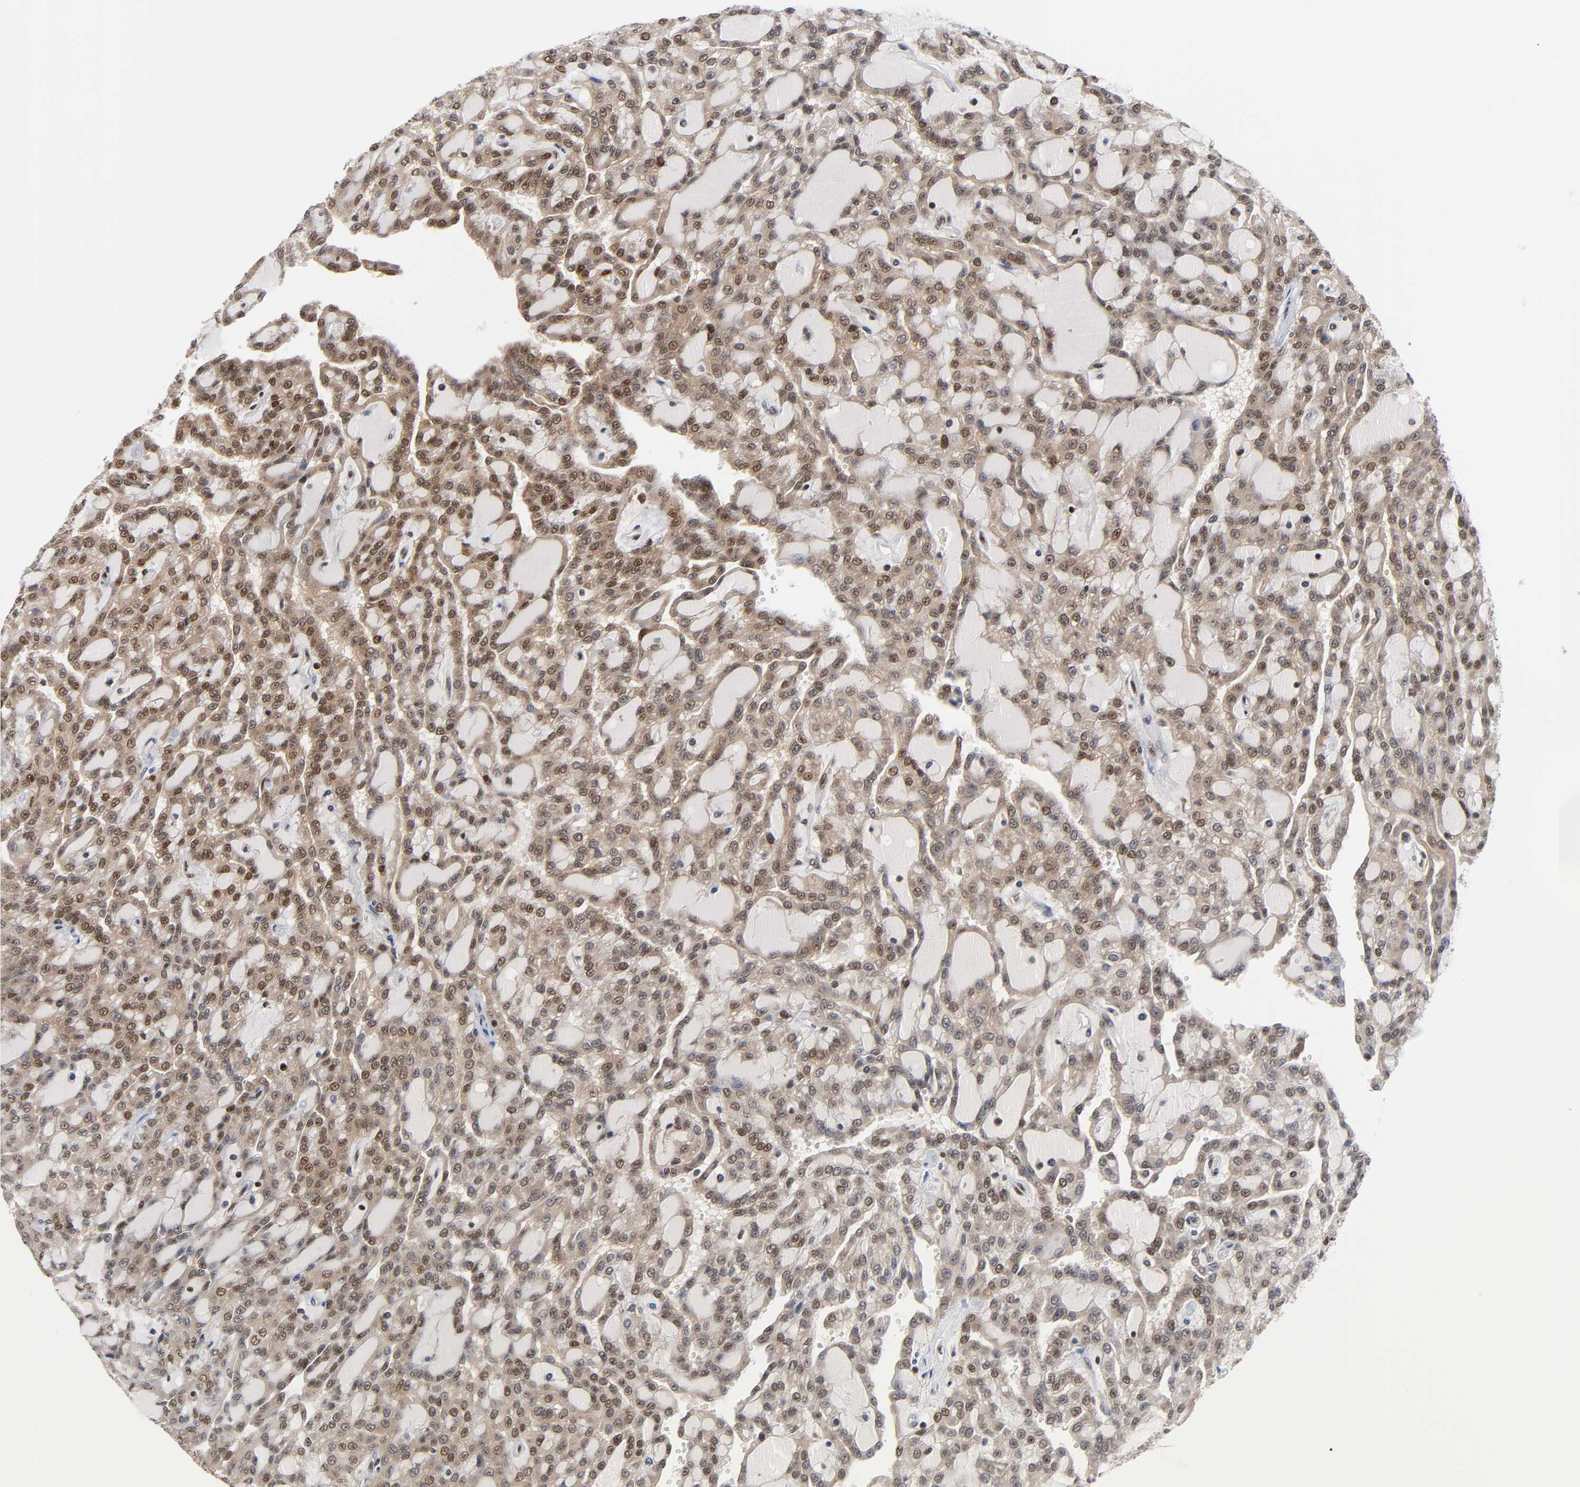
{"staining": {"intensity": "moderate", "quantity": ">75%", "location": "cytoplasmic/membranous,nuclear"}, "tissue": "renal cancer", "cell_type": "Tumor cells", "image_type": "cancer", "snomed": [{"axis": "morphology", "description": "Adenocarcinoma, NOS"}, {"axis": "topography", "description": "Kidney"}], "caption": "Renal cancer (adenocarcinoma) stained for a protein (brown) reveals moderate cytoplasmic/membranous and nuclear positive expression in approximately >75% of tumor cells.", "gene": "ILKAP", "patient": {"sex": "male", "age": 63}}